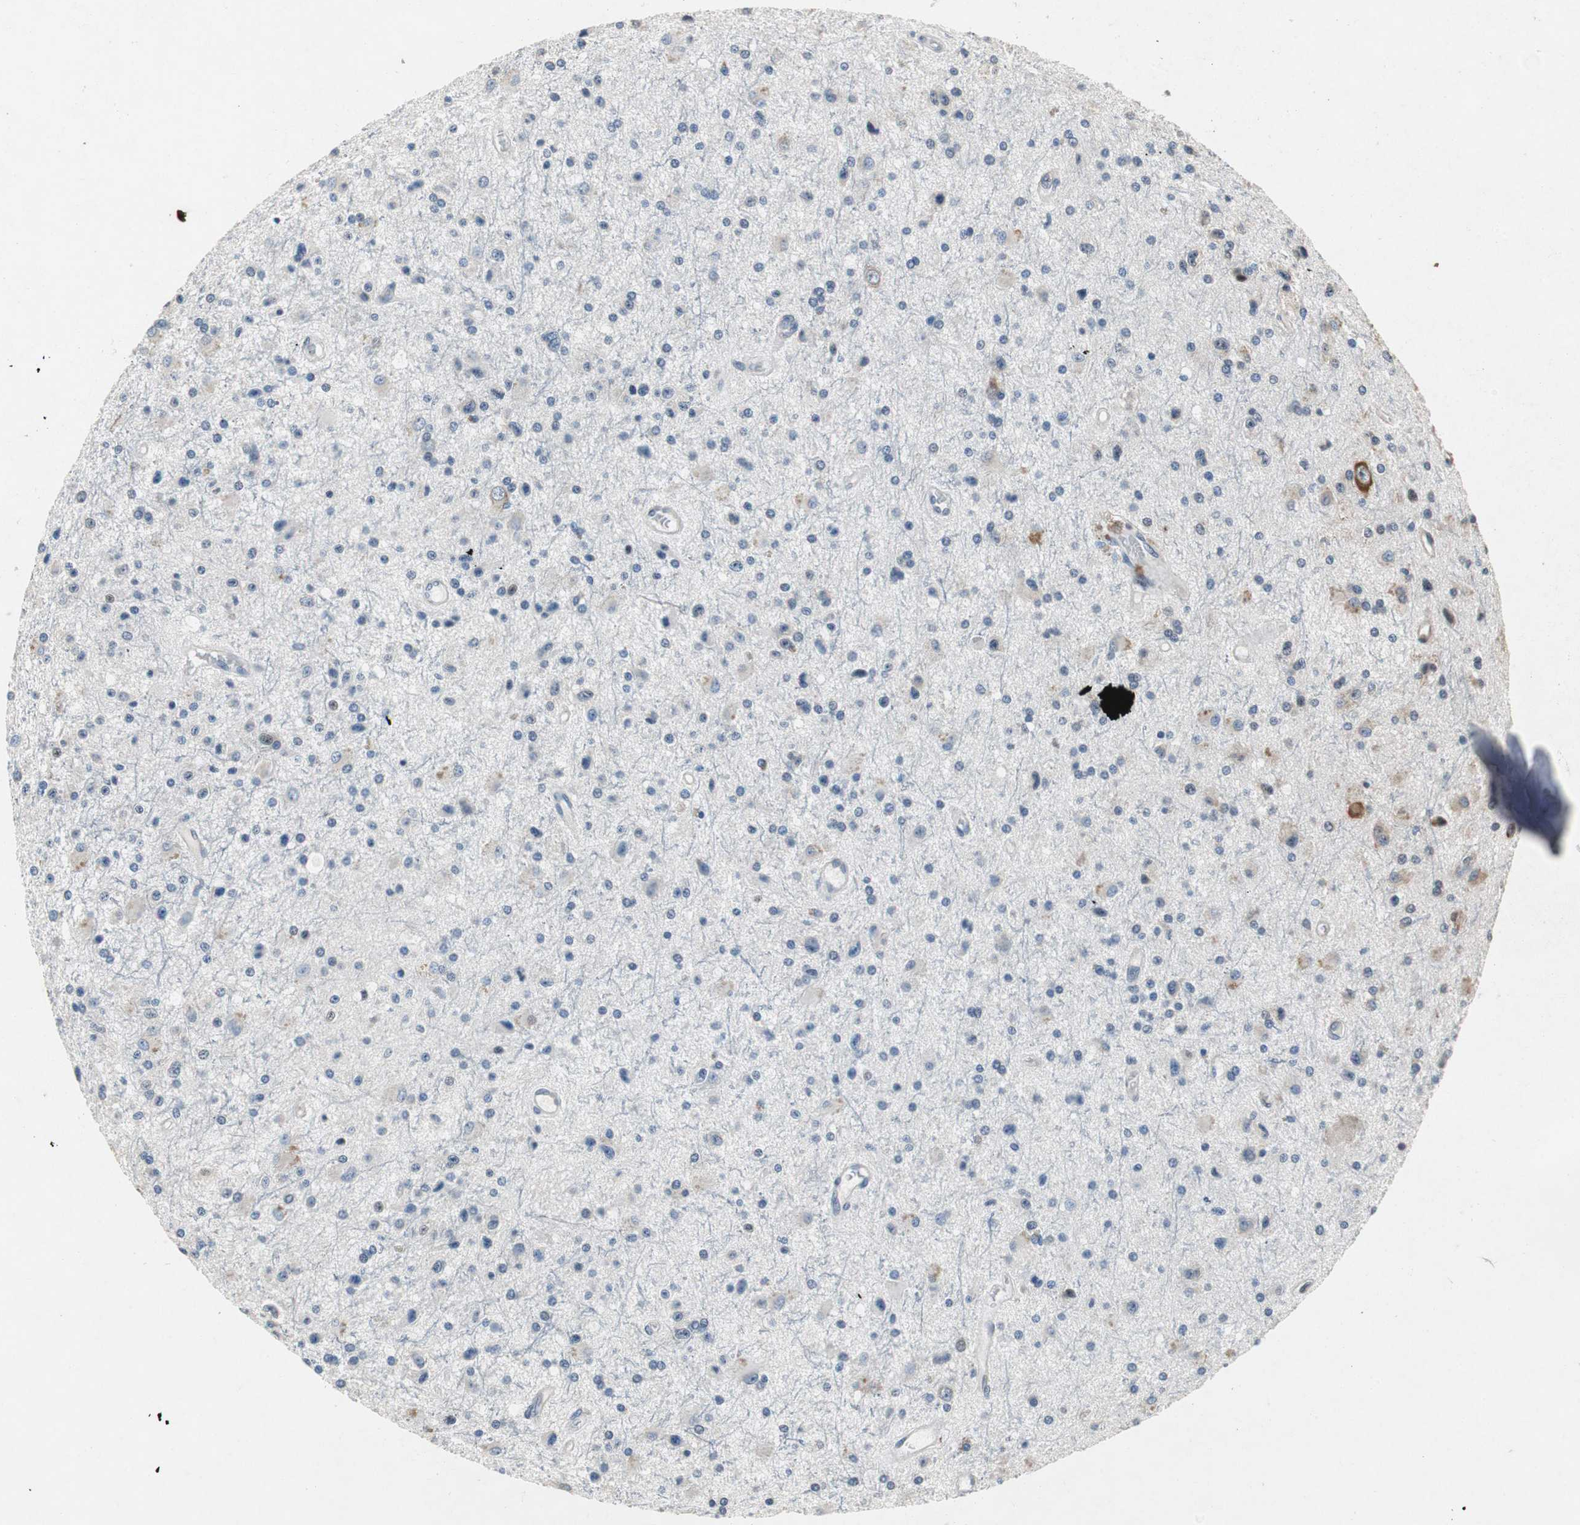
{"staining": {"intensity": "weak", "quantity": "<25%", "location": "cytoplasmic/membranous"}, "tissue": "glioma", "cell_type": "Tumor cells", "image_type": "cancer", "snomed": [{"axis": "morphology", "description": "Glioma, malignant, Low grade"}, {"axis": "topography", "description": "Brain"}], "caption": "High power microscopy histopathology image of an immunohistochemistry (IHC) photomicrograph of glioma, revealing no significant expression in tumor cells.", "gene": "RPL35", "patient": {"sex": "male", "age": 58}}